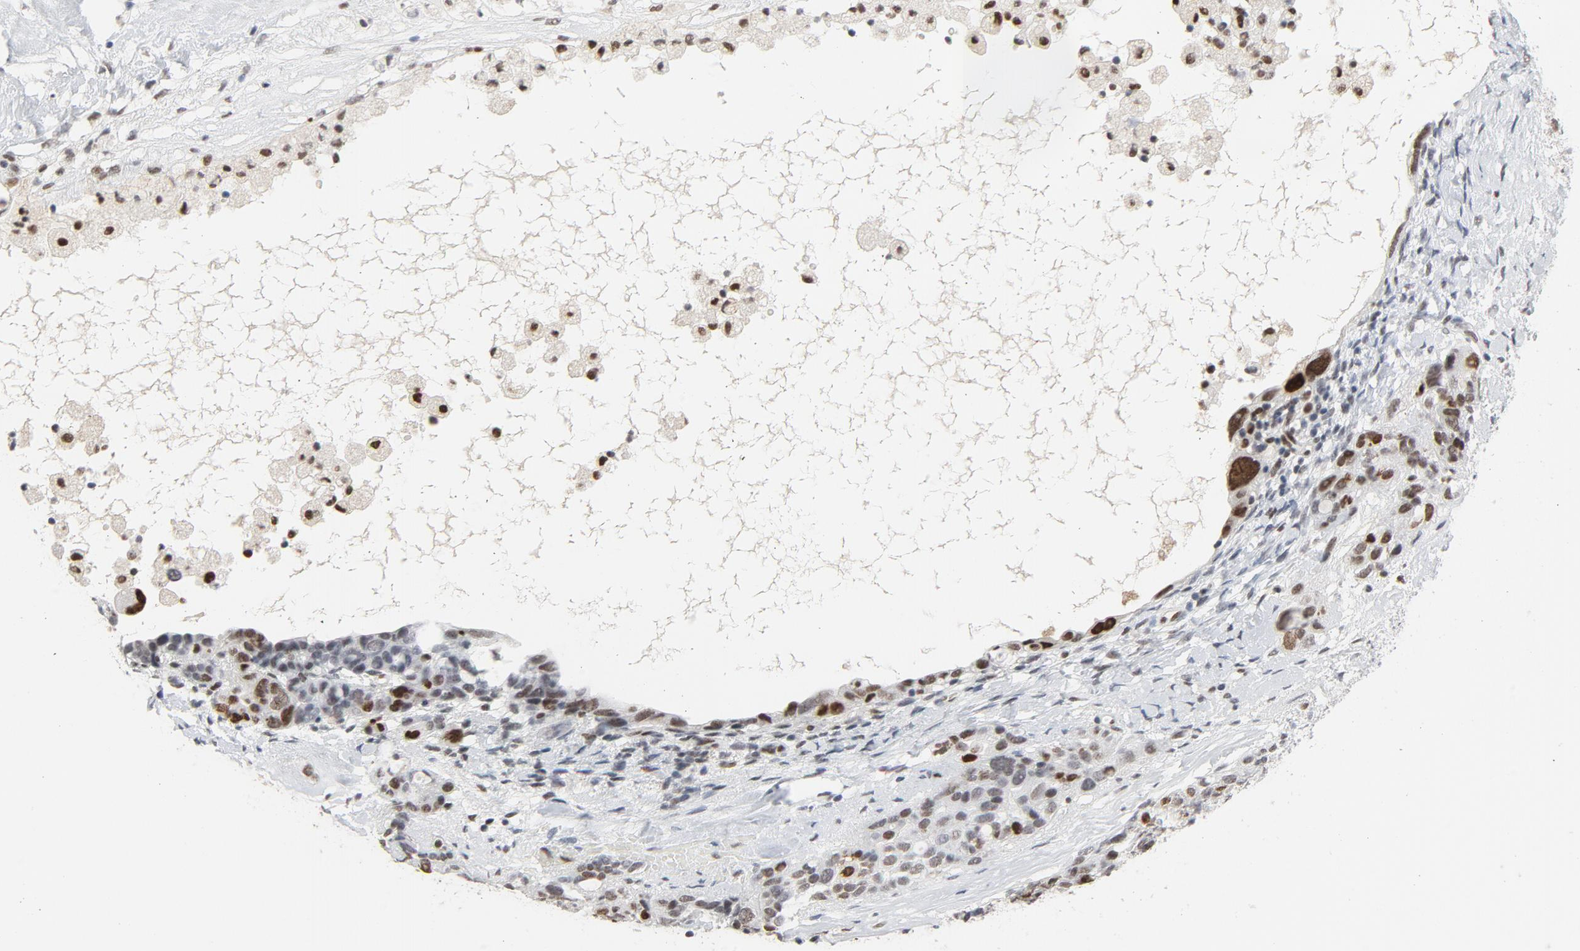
{"staining": {"intensity": "moderate", "quantity": ">75%", "location": "nuclear"}, "tissue": "ovarian cancer", "cell_type": "Tumor cells", "image_type": "cancer", "snomed": [{"axis": "morphology", "description": "Cystadenocarcinoma, serous, NOS"}, {"axis": "topography", "description": "Ovary"}], "caption": "This is a photomicrograph of immunohistochemistry staining of ovarian cancer, which shows moderate positivity in the nuclear of tumor cells.", "gene": "JMJD6", "patient": {"sex": "female", "age": 66}}